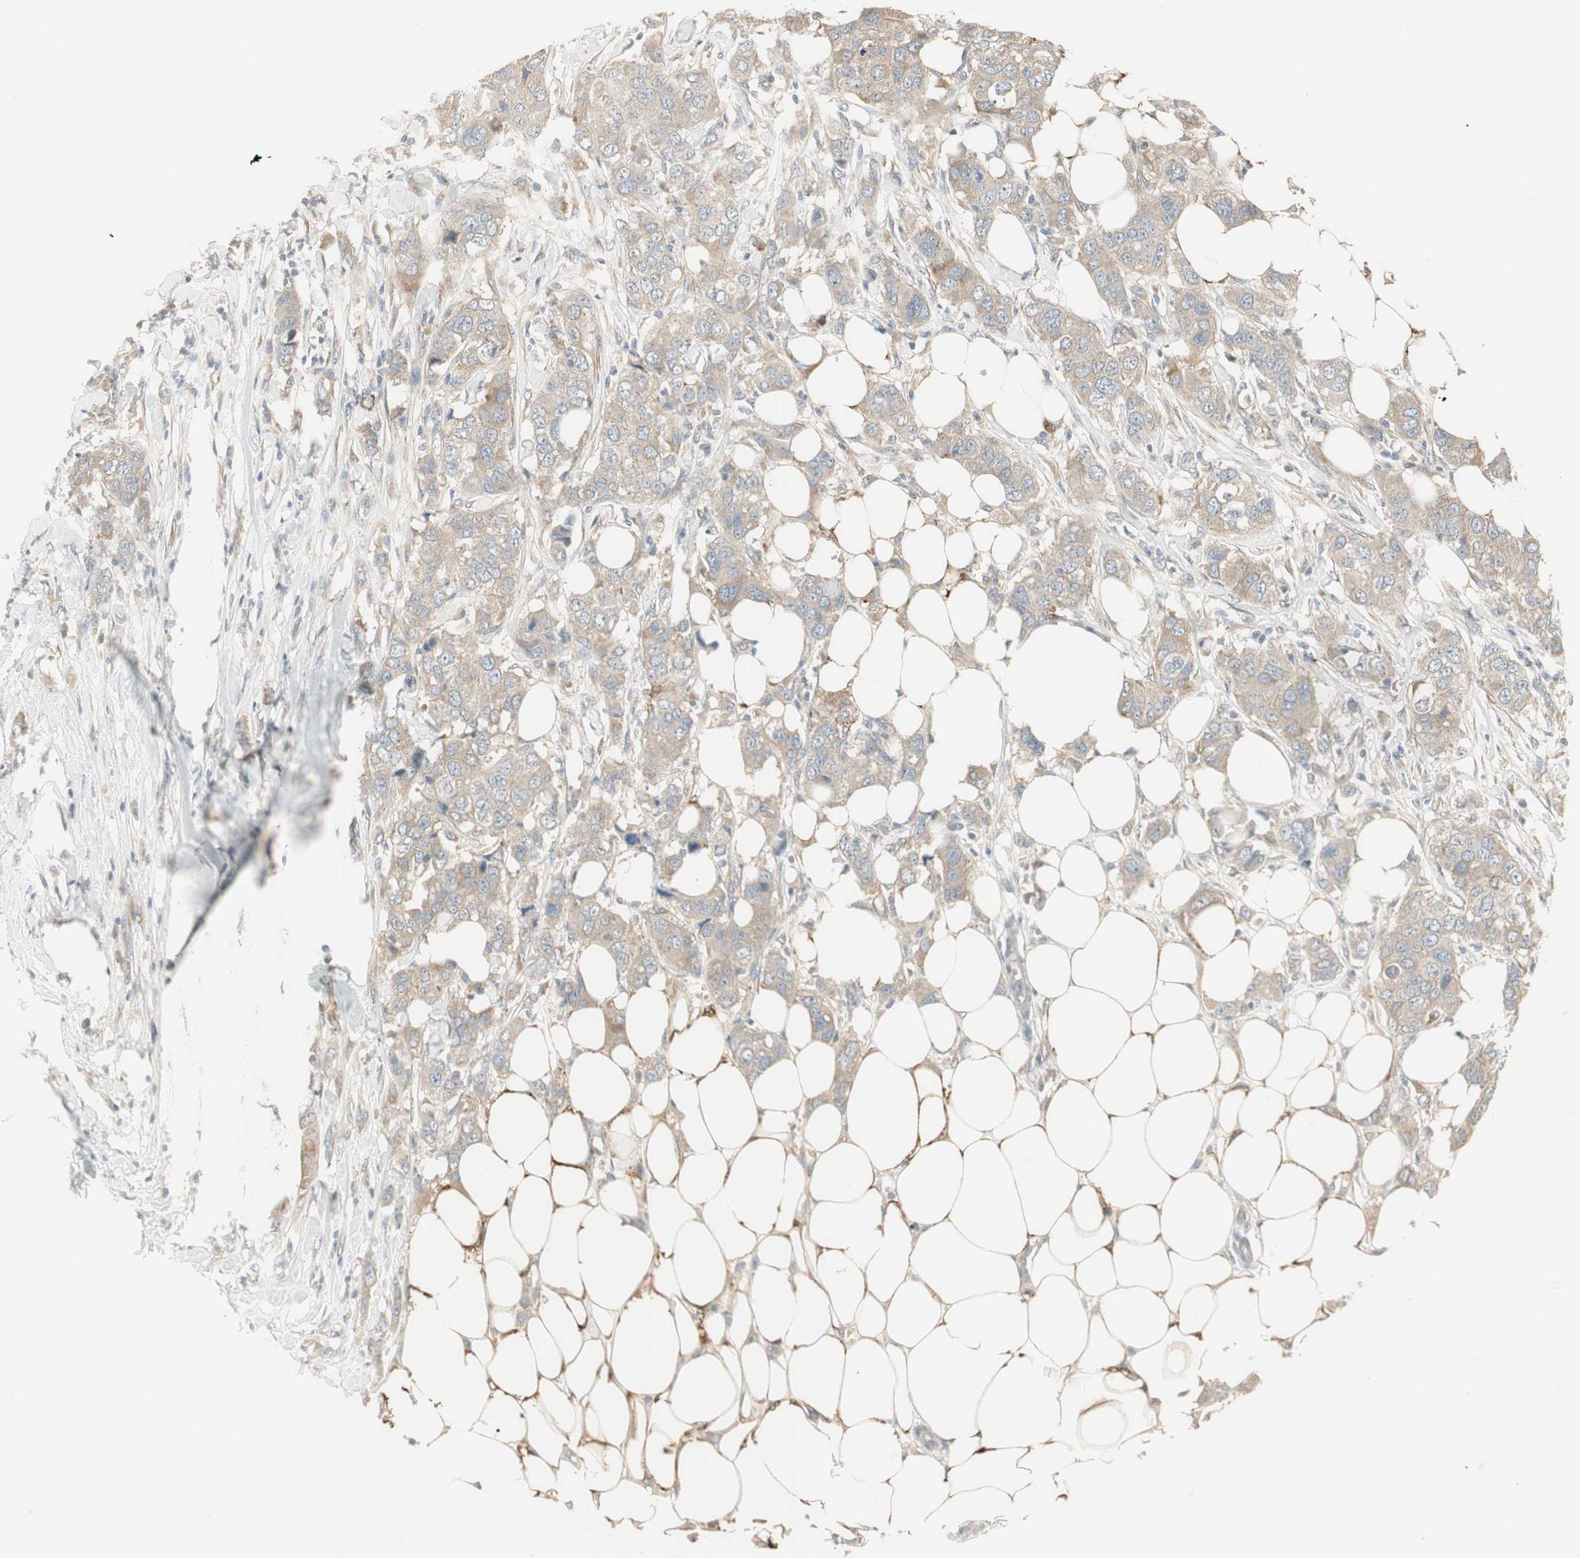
{"staining": {"intensity": "weak", "quantity": ">75%", "location": "cytoplasmic/membranous"}, "tissue": "breast cancer", "cell_type": "Tumor cells", "image_type": "cancer", "snomed": [{"axis": "morphology", "description": "Duct carcinoma"}, {"axis": "topography", "description": "Breast"}], "caption": "IHC staining of breast cancer (intraductal carcinoma), which shows low levels of weak cytoplasmic/membranous positivity in about >75% of tumor cells indicating weak cytoplasmic/membranous protein positivity. The staining was performed using DAB (brown) for protein detection and nuclei were counterstained in hematoxylin (blue).", "gene": "ZFP36", "patient": {"sex": "female", "age": 50}}